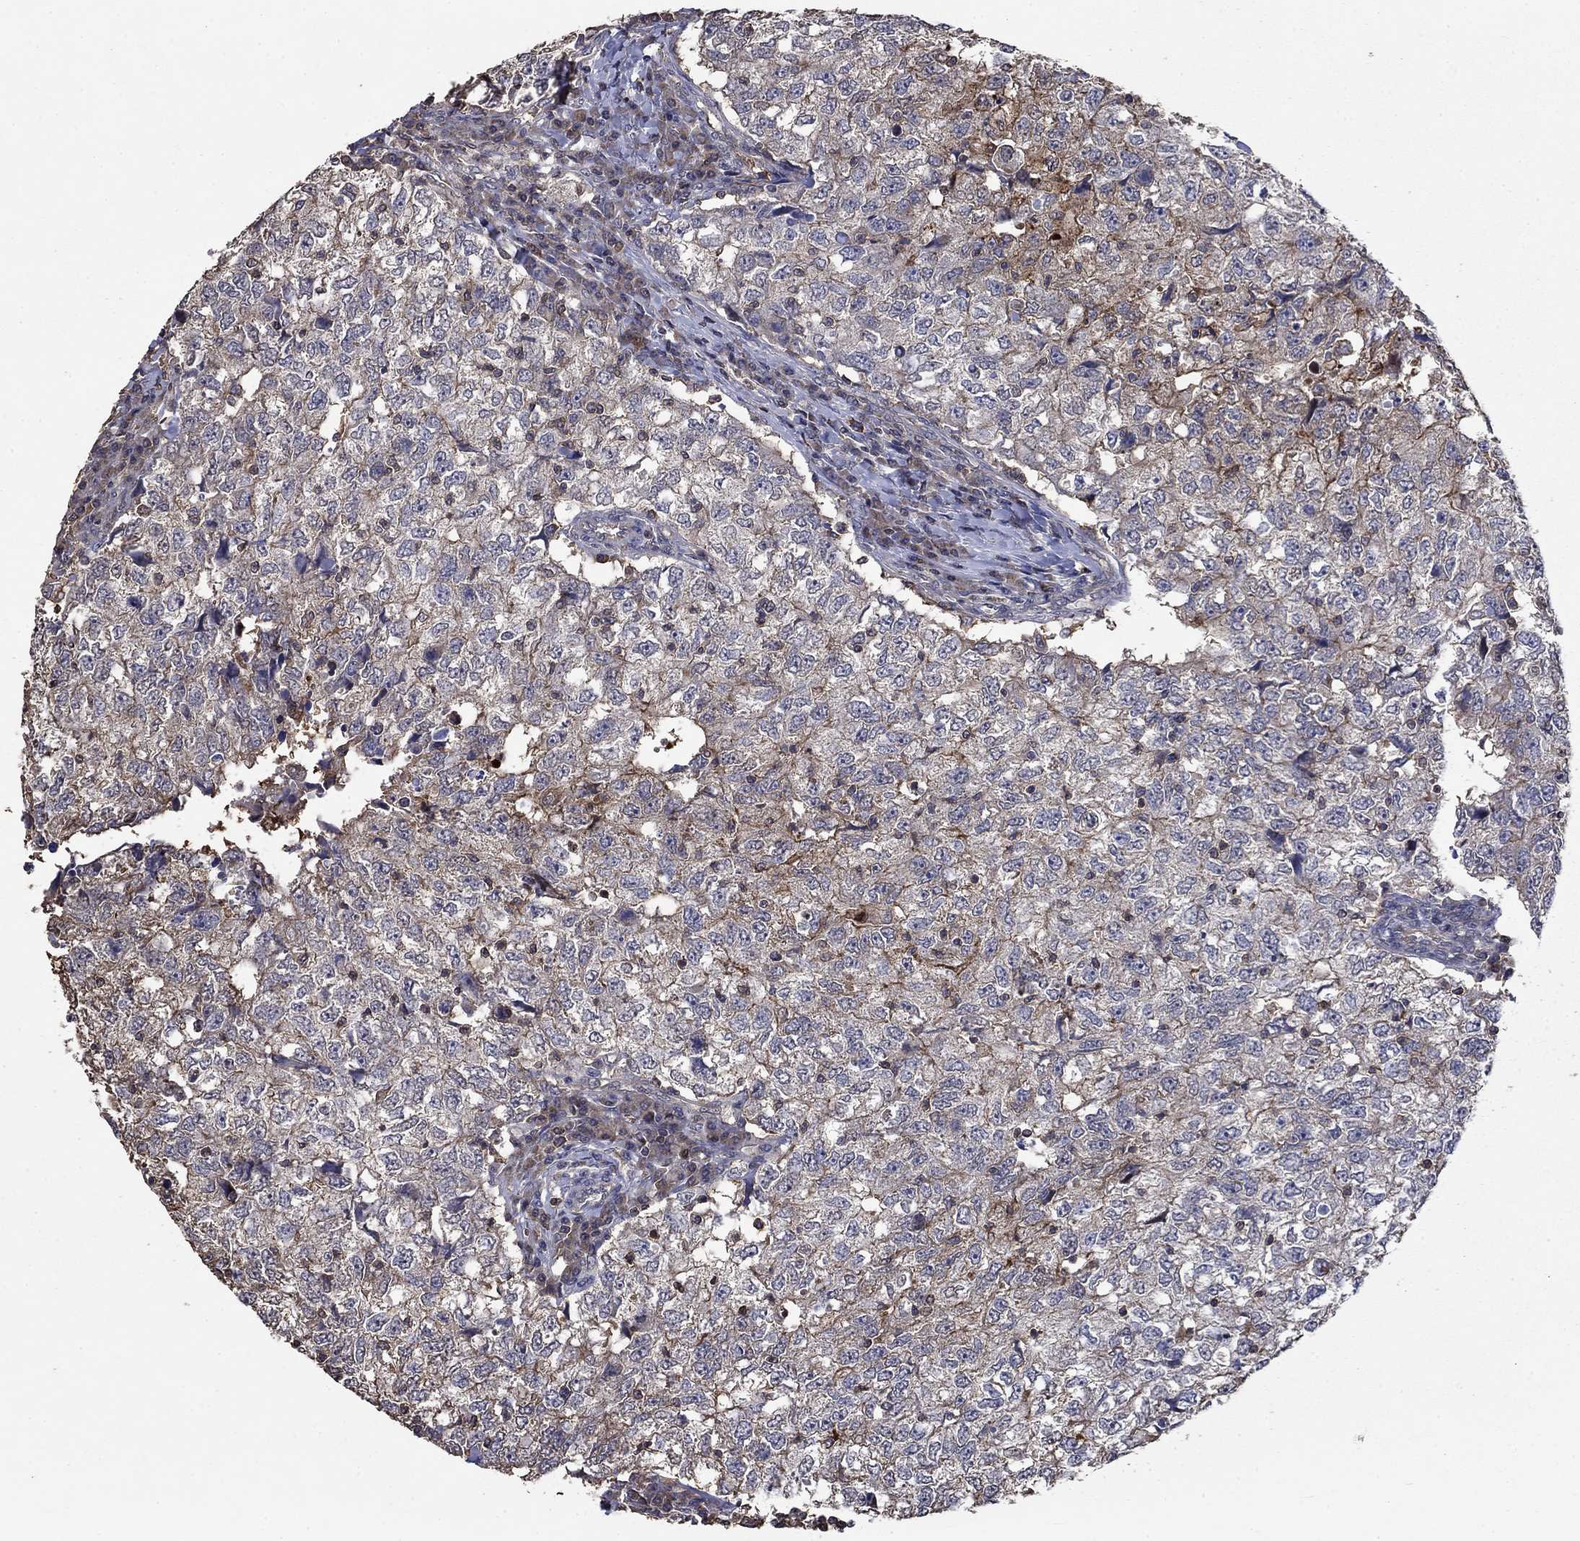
{"staining": {"intensity": "negative", "quantity": "none", "location": "none"}, "tissue": "breast cancer", "cell_type": "Tumor cells", "image_type": "cancer", "snomed": [{"axis": "morphology", "description": "Duct carcinoma"}, {"axis": "topography", "description": "Breast"}], "caption": "A high-resolution histopathology image shows immunohistochemistry (IHC) staining of breast cancer, which exhibits no significant expression in tumor cells.", "gene": "DVL1", "patient": {"sex": "female", "age": 30}}